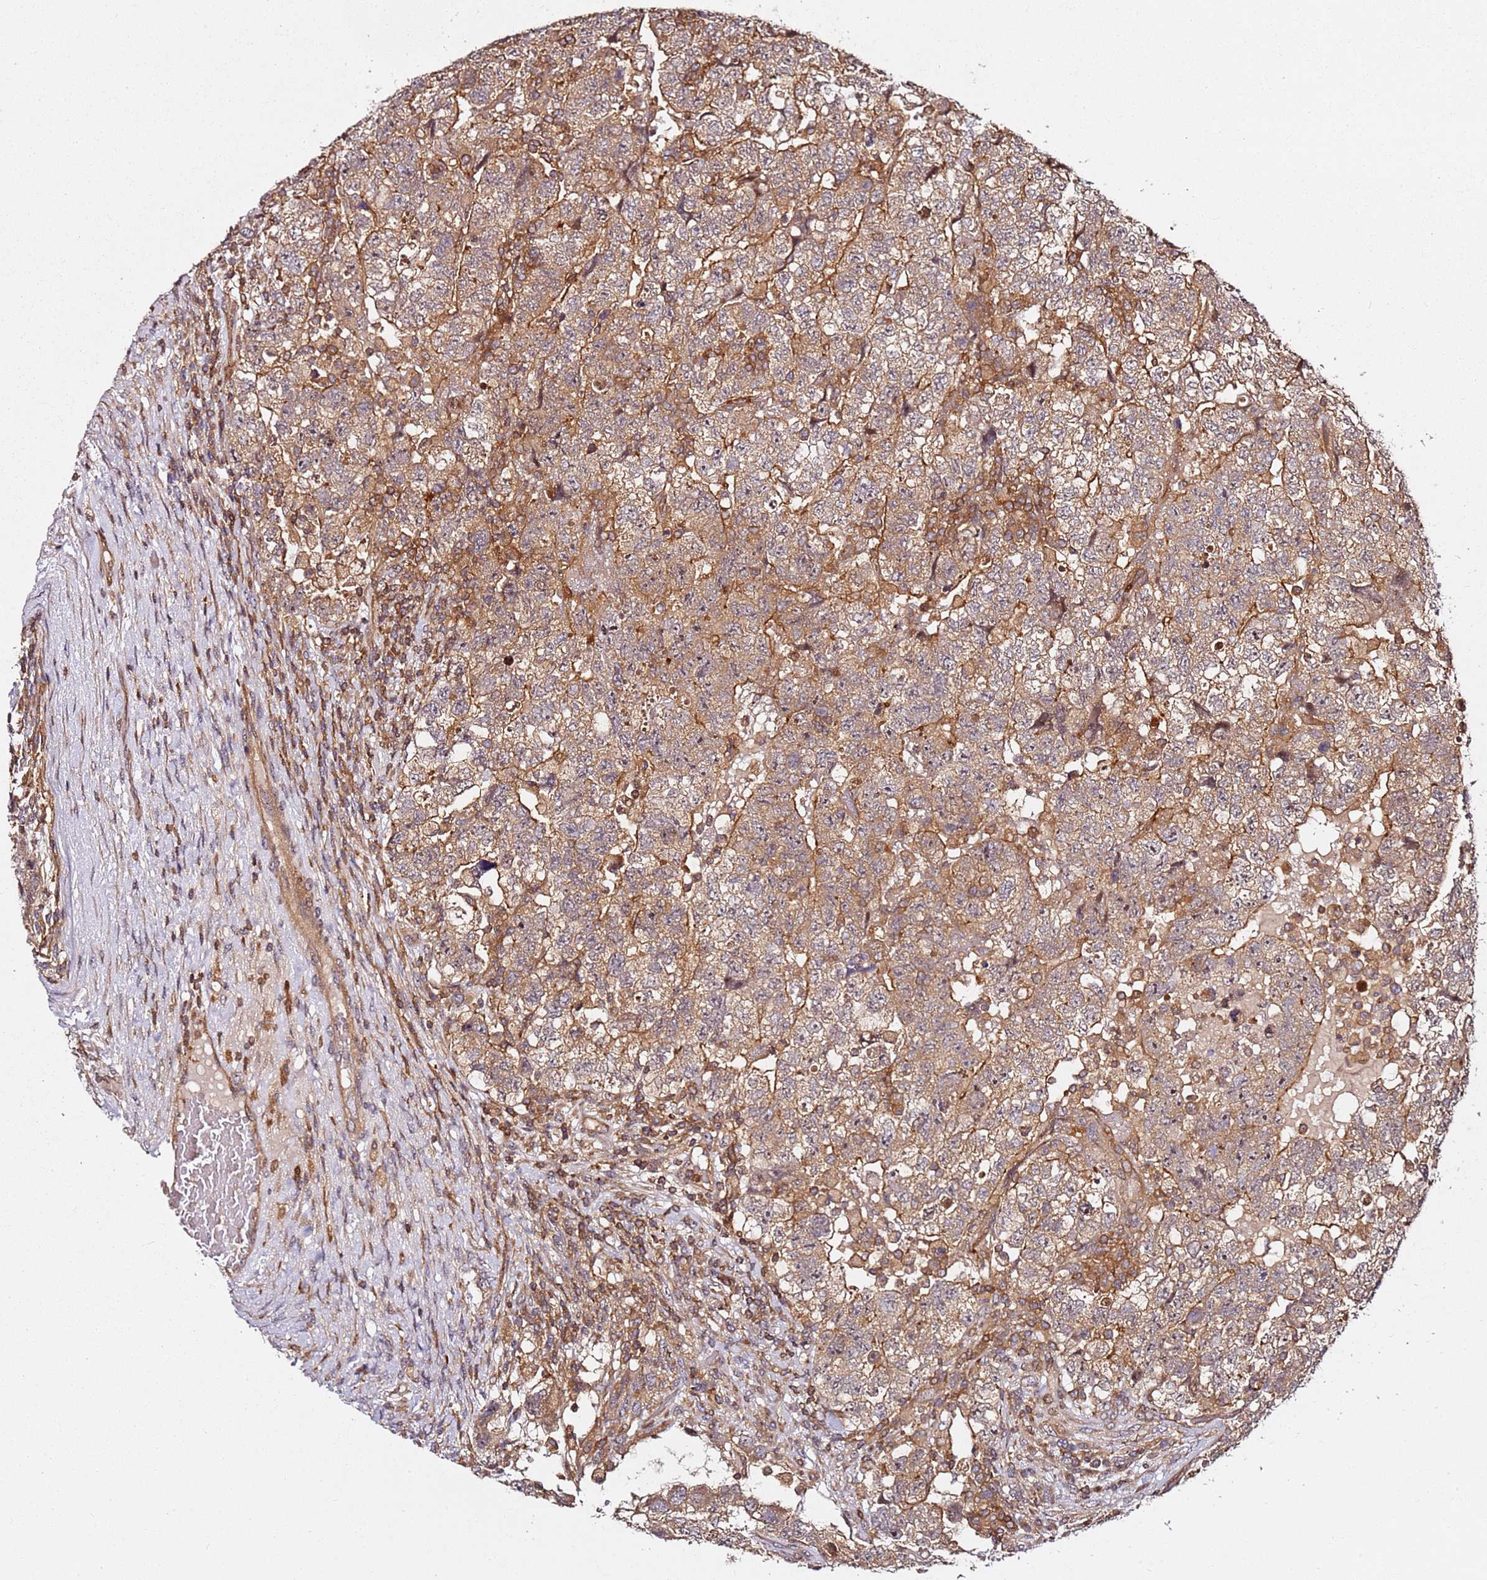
{"staining": {"intensity": "moderate", "quantity": ">75%", "location": "cytoplasmic/membranous,nuclear"}, "tissue": "testis cancer", "cell_type": "Tumor cells", "image_type": "cancer", "snomed": [{"axis": "morphology", "description": "Normal tissue, NOS"}, {"axis": "morphology", "description": "Carcinoma, Embryonal, NOS"}, {"axis": "topography", "description": "Testis"}], "caption": "Brown immunohistochemical staining in human testis embryonal carcinoma displays moderate cytoplasmic/membranous and nuclear positivity in about >75% of tumor cells.", "gene": "PRMT7", "patient": {"sex": "male", "age": 36}}